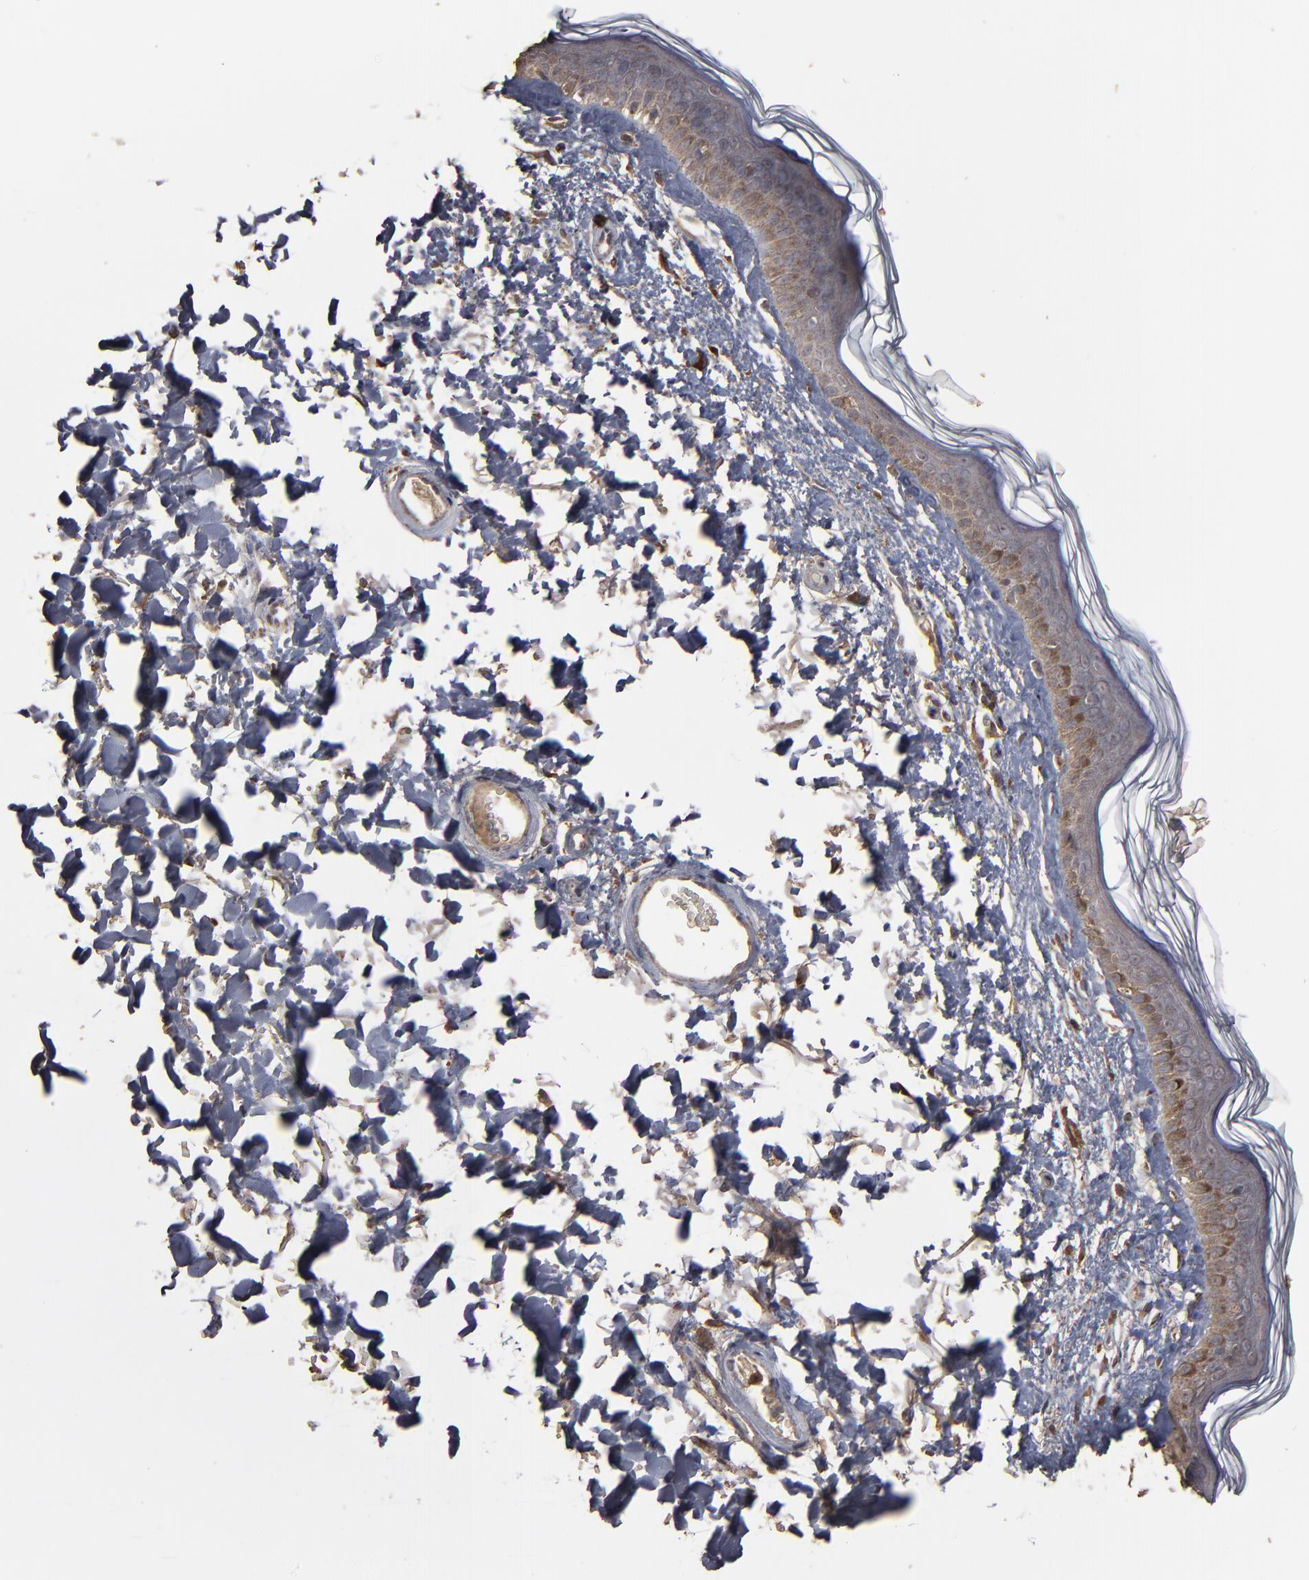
{"staining": {"intensity": "moderate", "quantity": ">75%", "location": "cytoplasmic/membranous"}, "tissue": "skin", "cell_type": "Fibroblasts", "image_type": "normal", "snomed": [{"axis": "morphology", "description": "Normal tissue, NOS"}, {"axis": "topography", "description": "Skin"}], "caption": "Normal skin was stained to show a protein in brown. There is medium levels of moderate cytoplasmic/membranous staining in about >75% of fibroblasts. (brown staining indicates protein expression, while blue staining denotes nuclei).", "gene": "MMP2", "patient": {"sex": "male", "age": 63}}